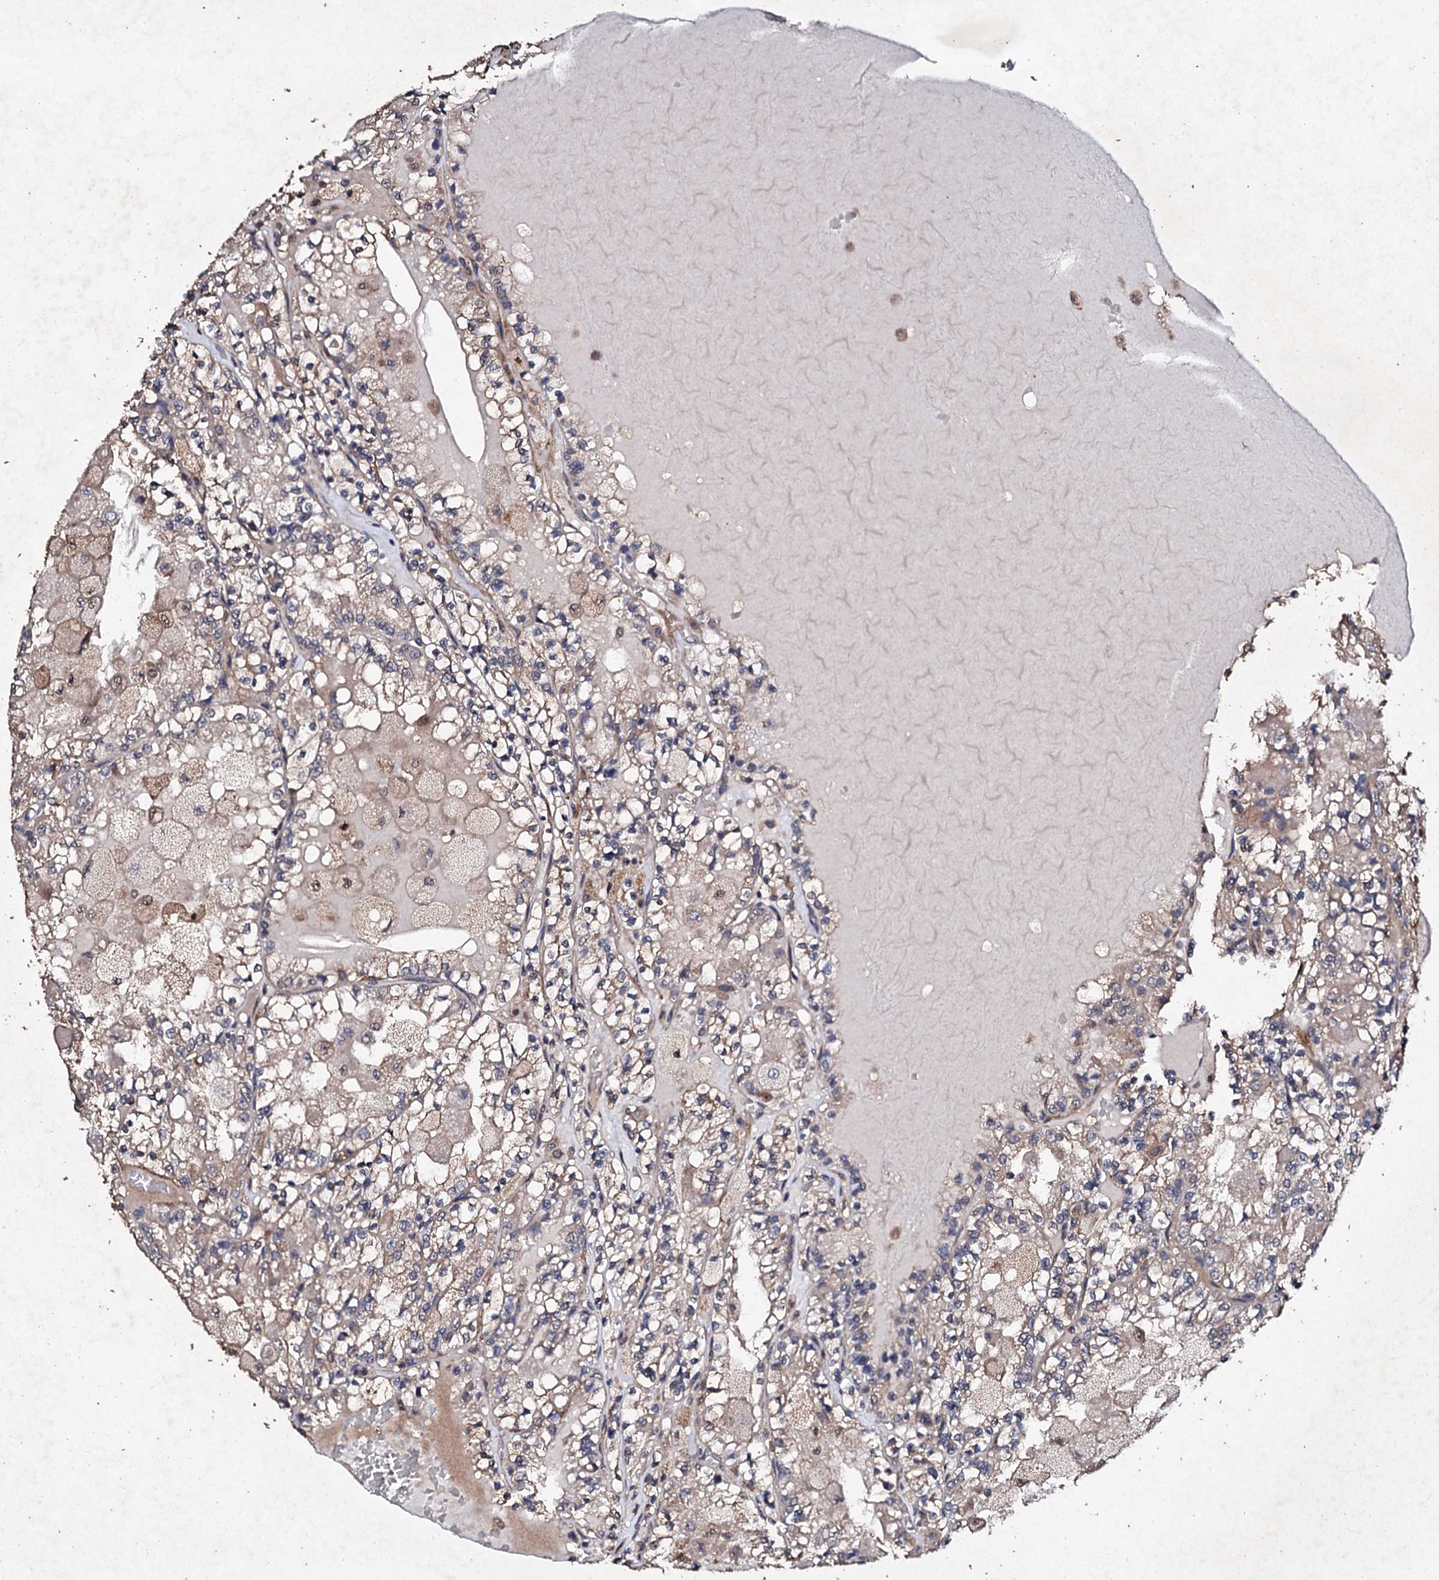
{"staining": {"intensity": "weak", "quantity": ">75%", "location": "cytoplasmic/membranous"}, "tissue": "renal cancer", "cell_type": "Tumor cells", "image_type": "cancer", "snomed": [{"axis": "morphology", "description": "Adenocarcinoma, NOS"}, {"axis": "topography", "description": "Kidney"}], "caption": "Human renal cancer stained with a brown dye shows weak cytoplasmic/membranous positive staining in approximately >75% of tumor cells.", "gene": "MOCOS", "patient": {"sex": "female", "age": 56}}